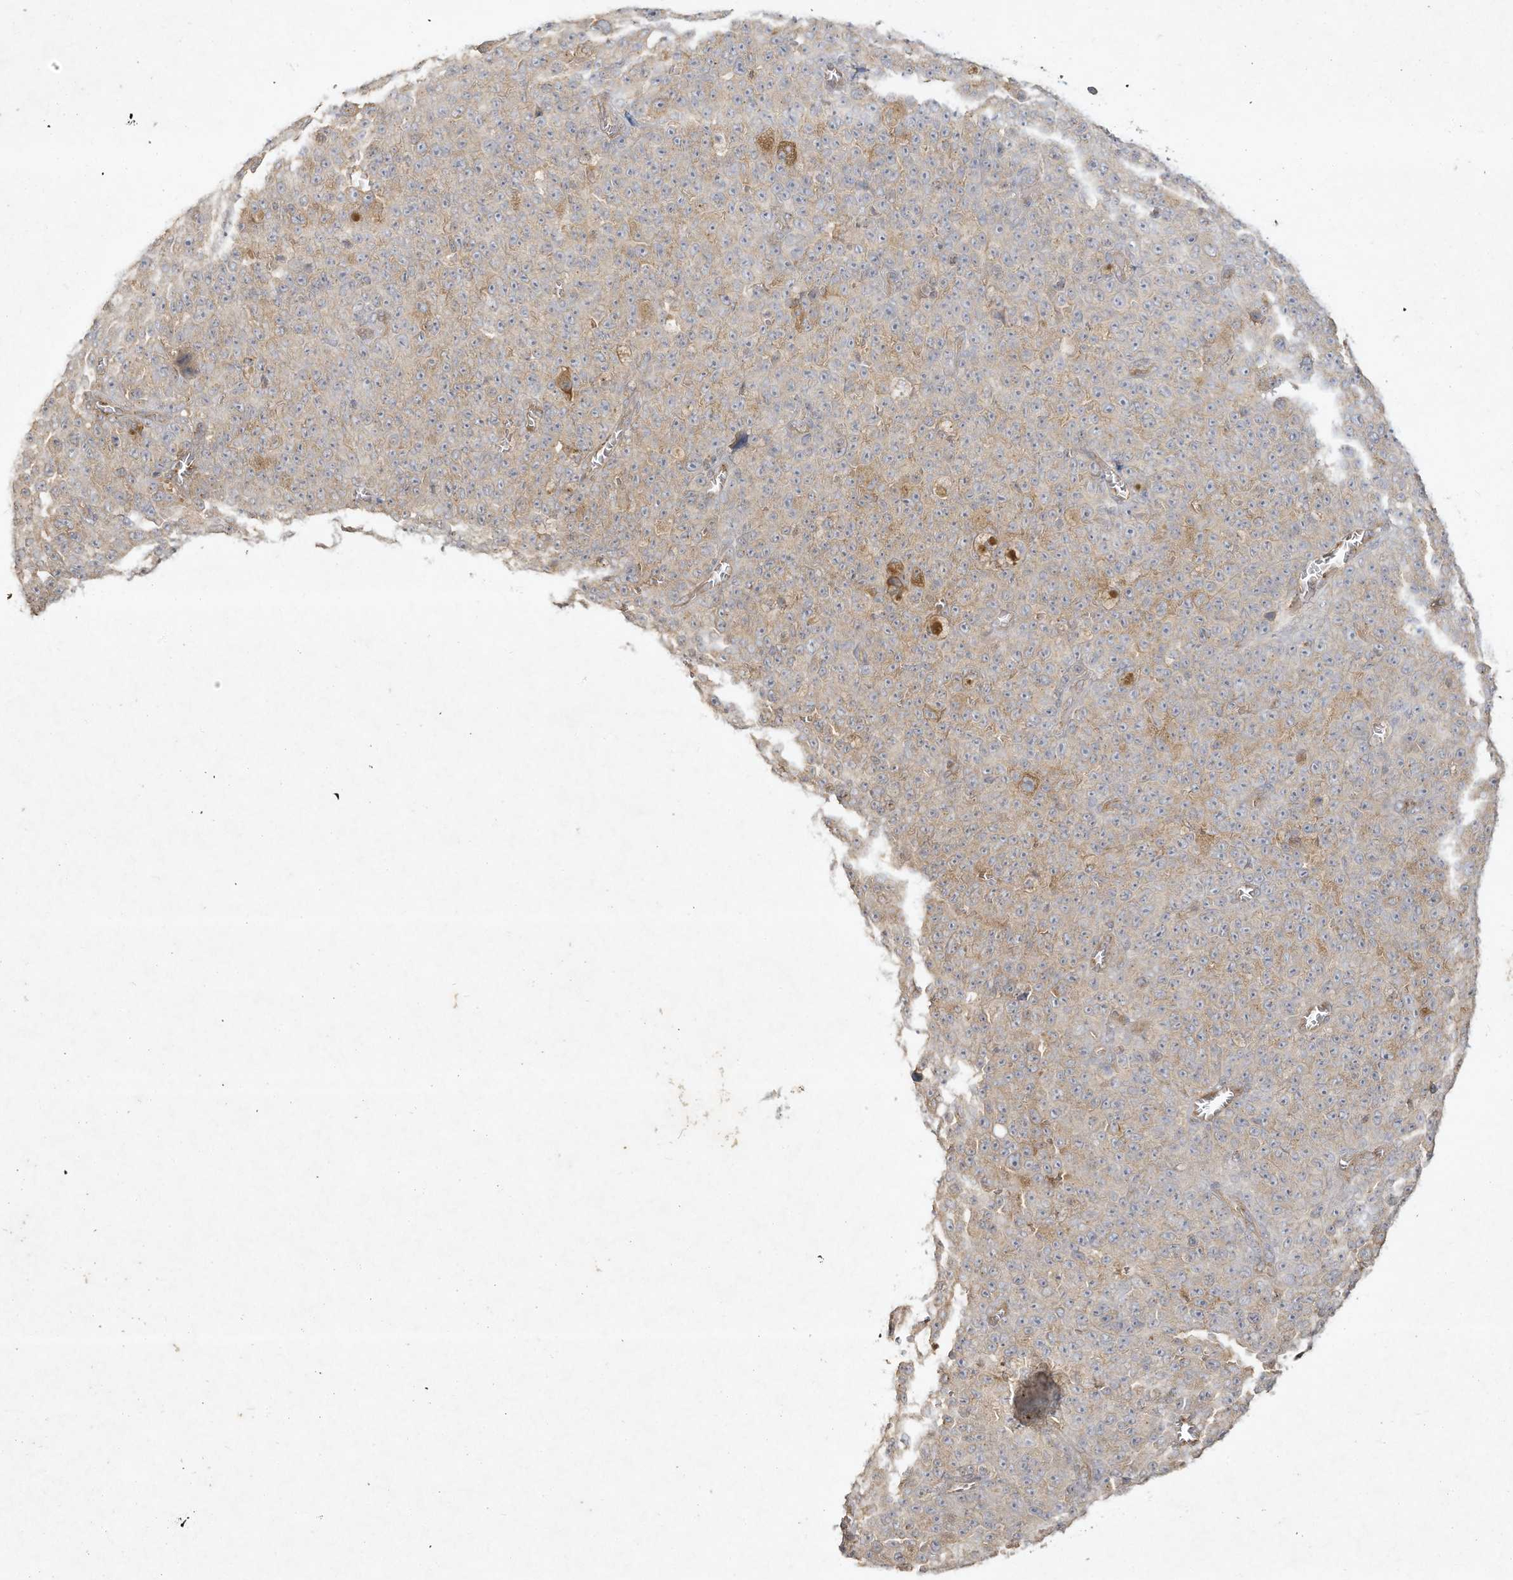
{"staining": {"intensity": "negative", "quantity": "none", "location": "none"}, "tissue": "melanoma", "cell_type": "Tumor cells", "image_type": "cancer", "snomed": [{"axis": "morphology", "description": "Malignant melanoma, NOS"}, {"axis": "topography", "description": "Skin"}], "caption": "This is an immunohistochemistry histopathology image of human malignant melanoma. There is no expression in tumor cells.", "gene": "DYNC1I2", "patient": {"sex": "female", "age": 82}}